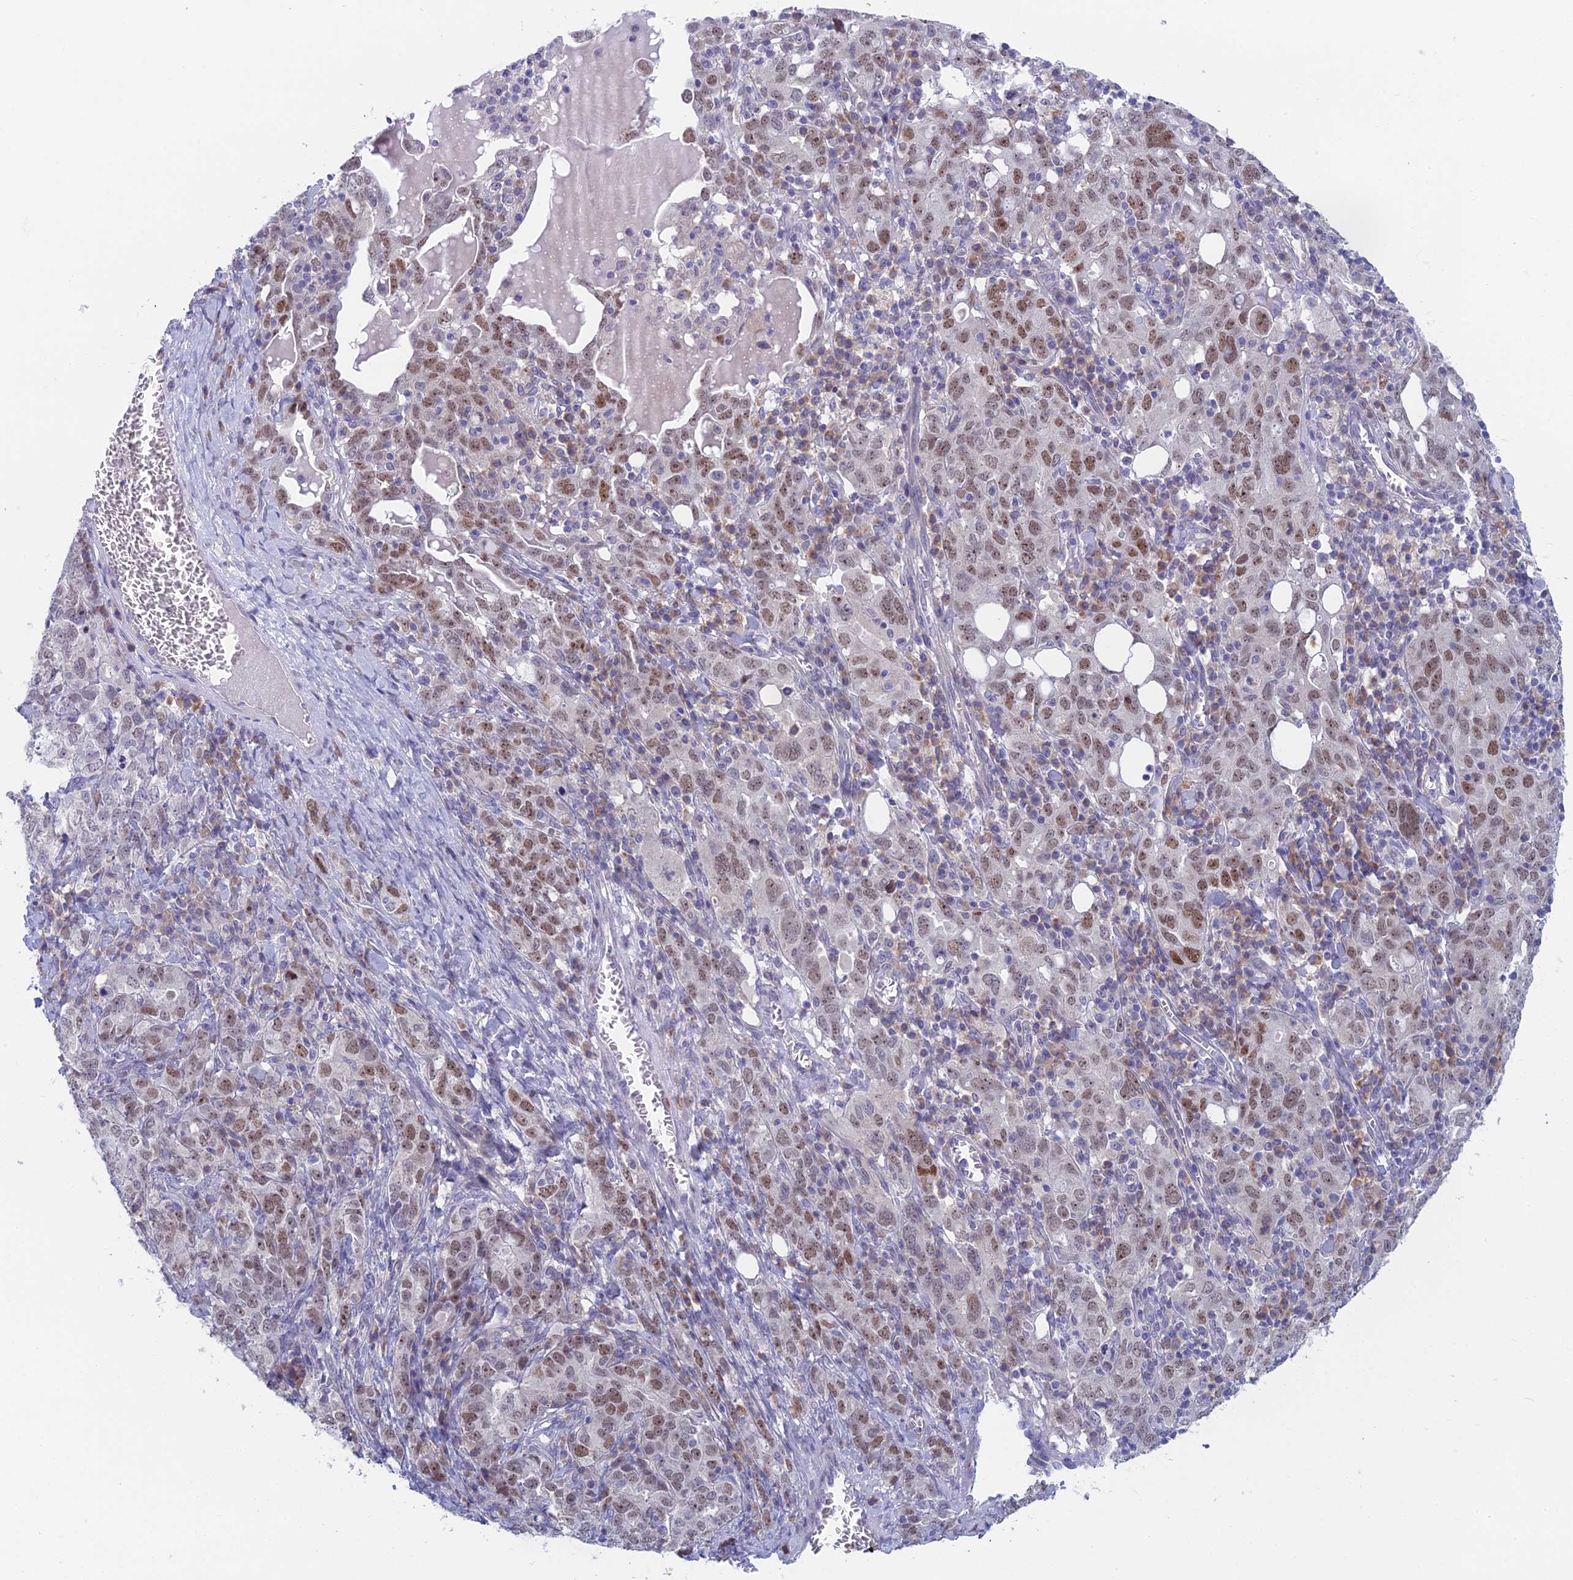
{"staining": {"intensity": "moderate", "quantity": ">75%", "location": "nuclear"}, "tissue": "ovarian cancer", "cell_type": "Tumor cells", "image_type": "cancer", "snomed": [{"axis": "morphology", "description": "Carcinoma, endometroid"}, {"axis": "topography", "description": "Ovary"}], "caption": "An image of ovarian endometroid carcinoma stained for a protein reveals moderate nuclear brown staining in tumor cells.", "gene": "PPP1R26", "patient": {"sex": "female", "age": 62}}